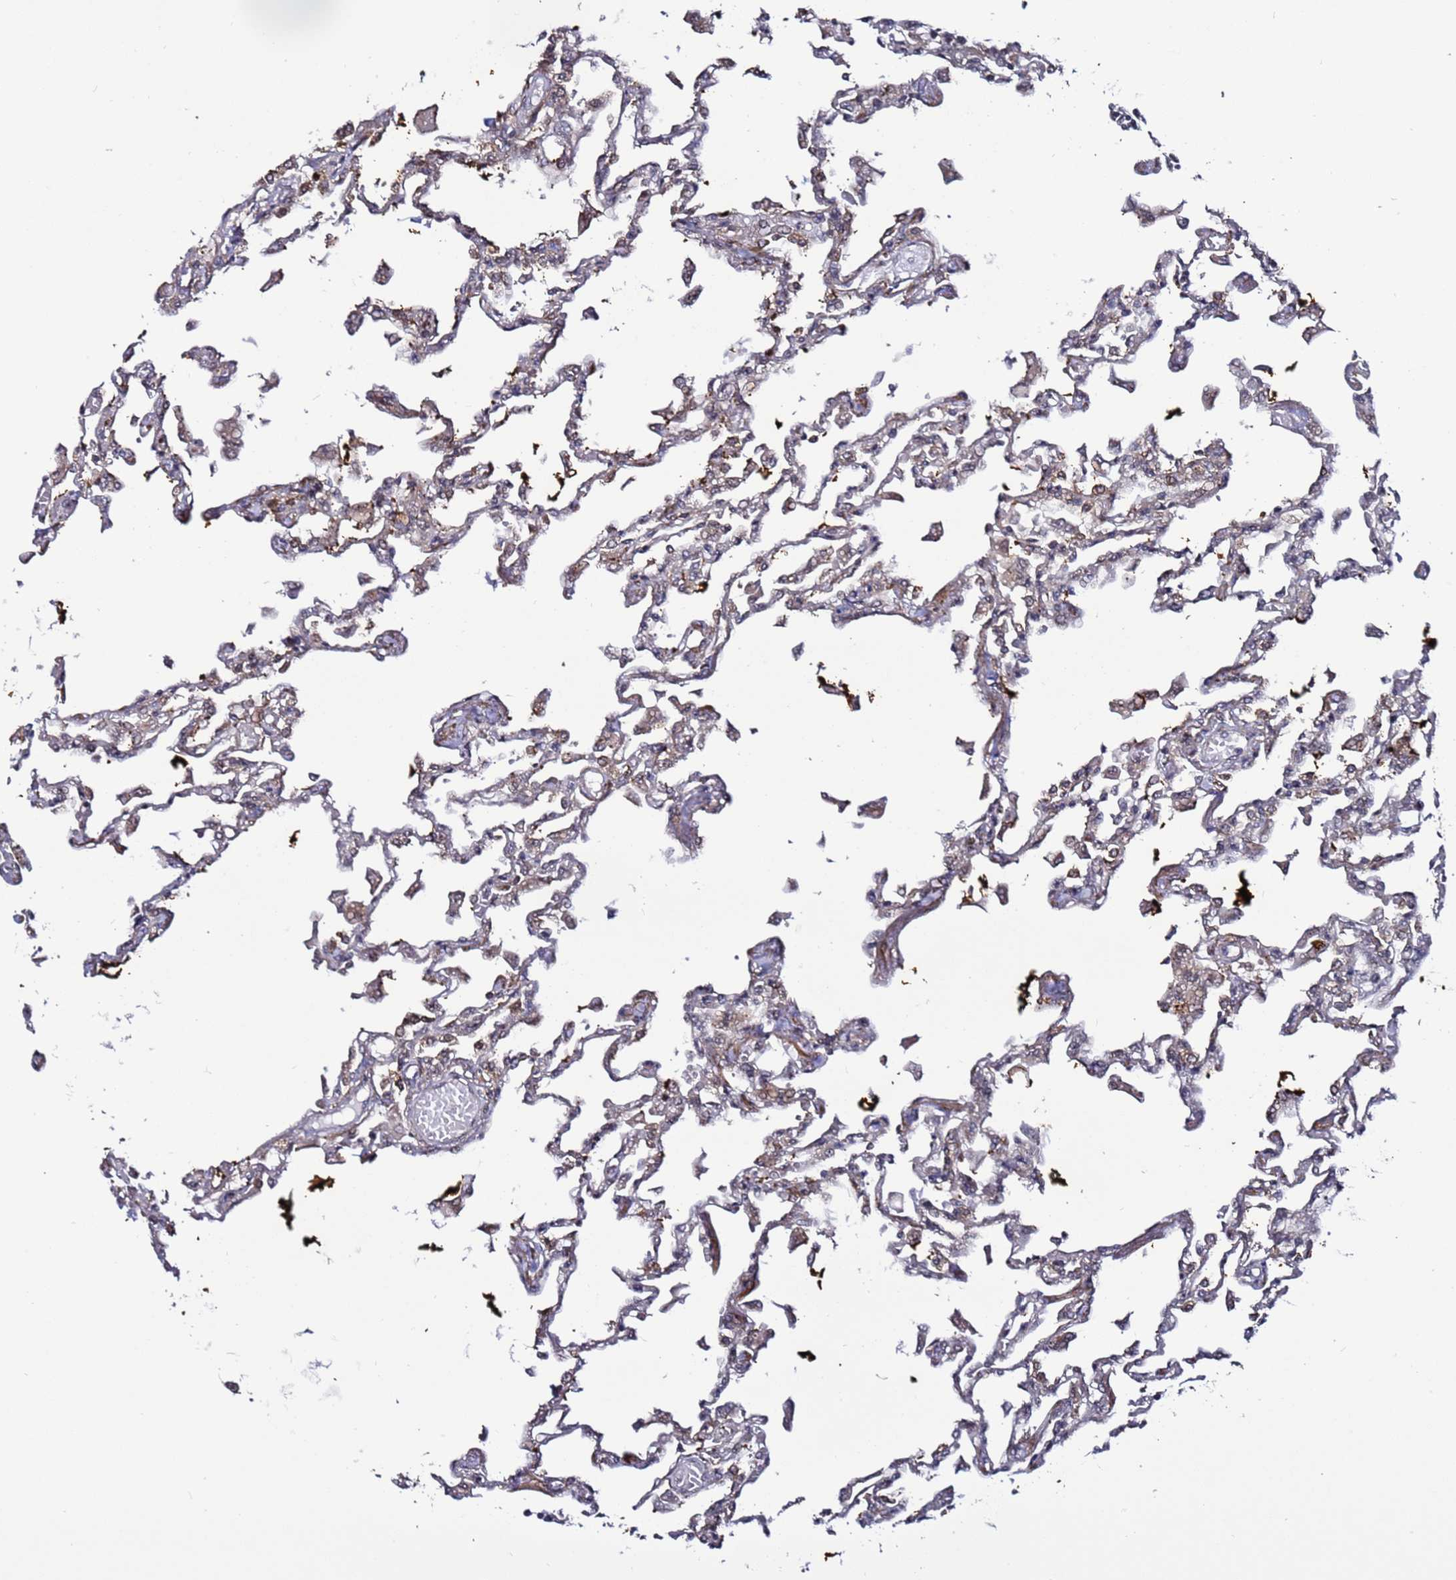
{"staining": {"intensity": "moderate", "quantity": "<25%", "location": "cytoplasmic/membranous,nuclear"}, "tissue": "lung", "cell_type": "Alveolar cells", "image_type": "normal", "snomed": [{"axis": "morphology", "description": "Normal tissue, NOS"}, {"axis": "topography", "description": "Bronchus"}, {"axis": "topography", "description": "Lung"}], "caption": "The micrograph displays staining of normal lung, revealing moderate cytoplasmic/membranous,nuclear protein expression (brown color) within alveolar cells.", "gene": "POLR2D", "patient": {"sex": "female", "age": 49}}